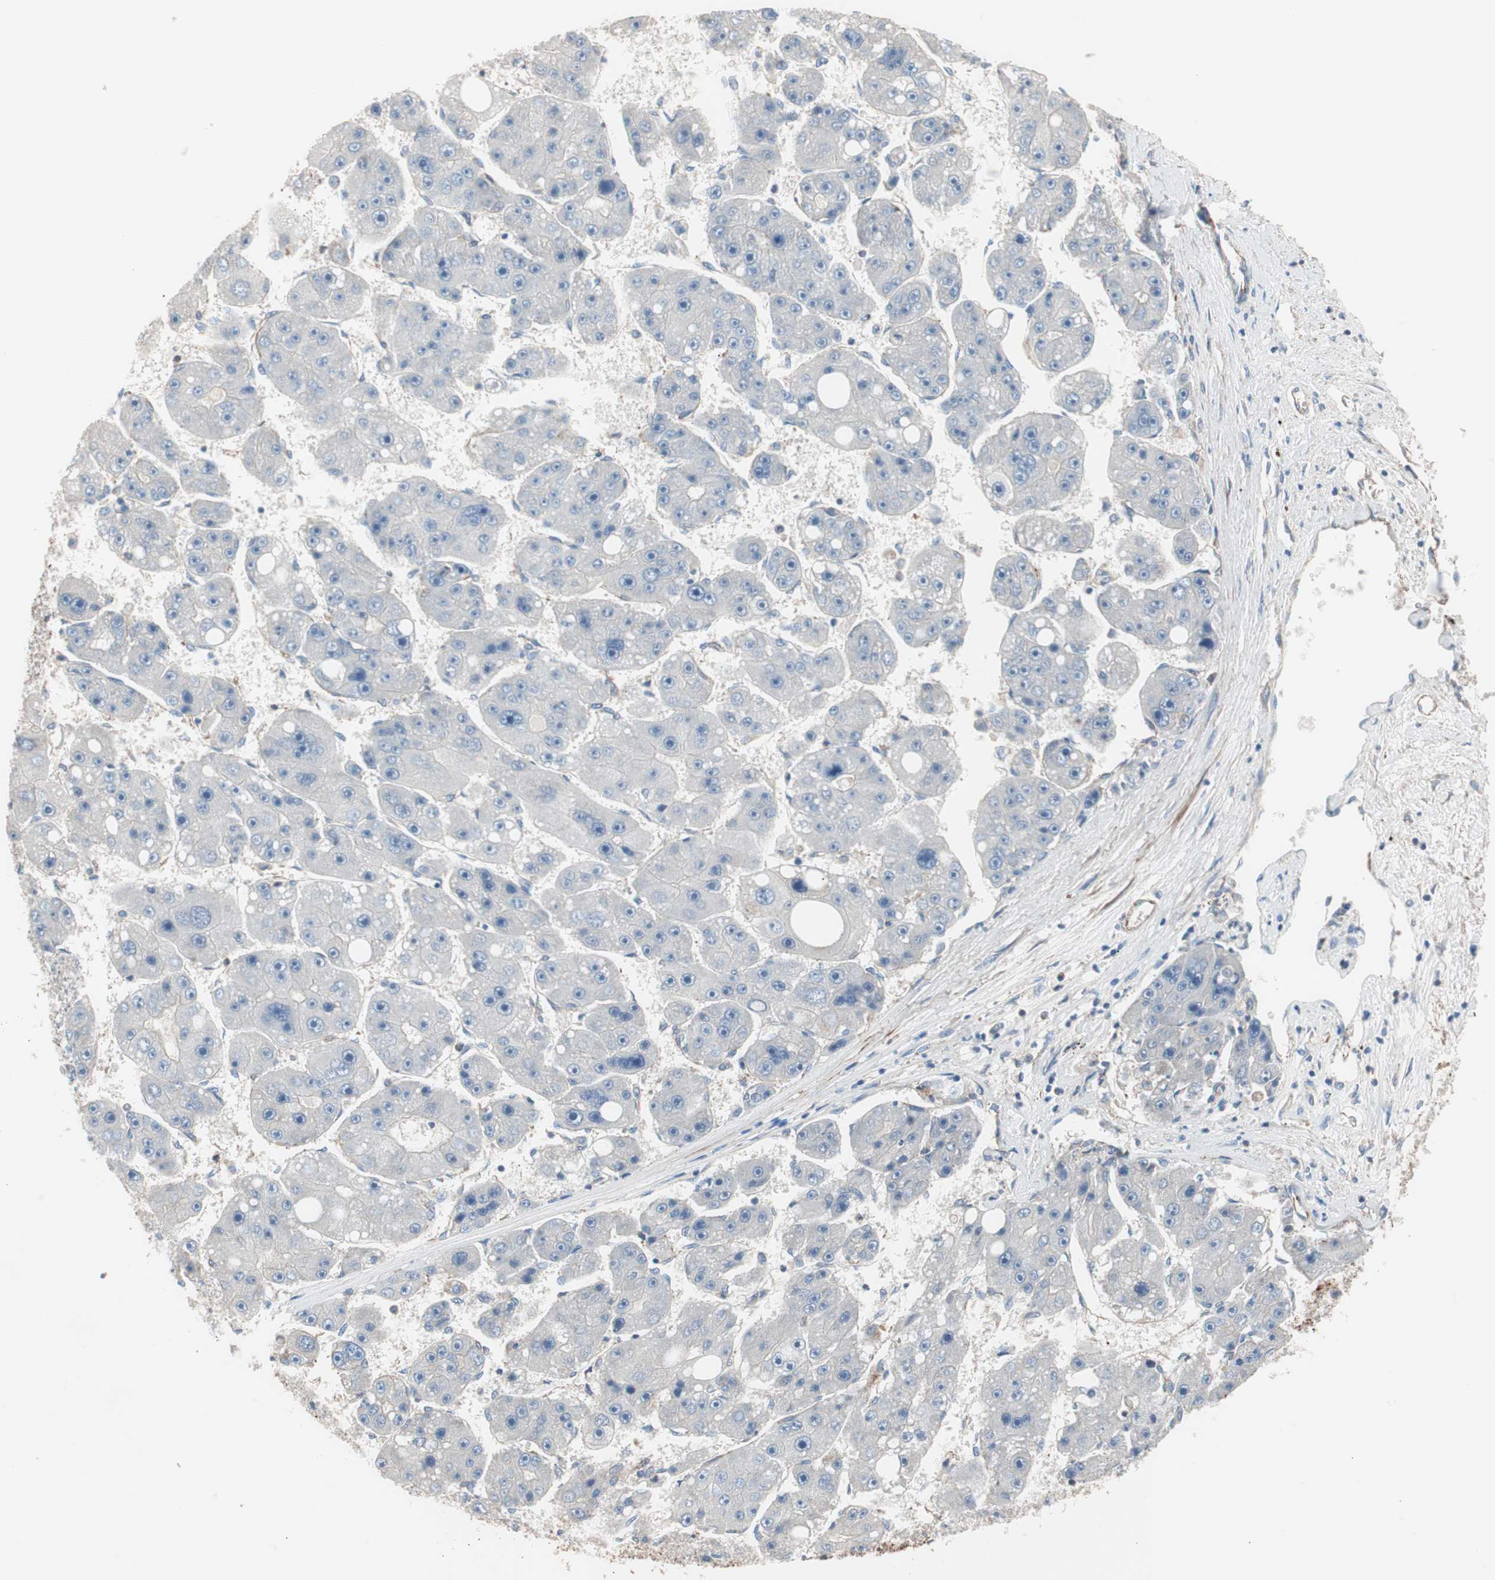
{"staining": {"intensity": "negative", "quantity": "none", "location": "none"}, "tissue": "liver cancer", "cell_type": "Tumor cells", "image_type": "cancer", "snomed": [{"axis": "morphology", "description": "Carcinoma, Hepatocellular, NOS"}, {"axis": "topography", "description": "Liver"}], "caption": "Liver hepatocellular carcinoma was stained to show a protein in brown. There is no significant positivity in tumor cells. (Immunohistochemistry (ihc), brightfield microscopy, high magnification).", "gene": "GPR160", "patient": {"sex": "female", "age": 61}}